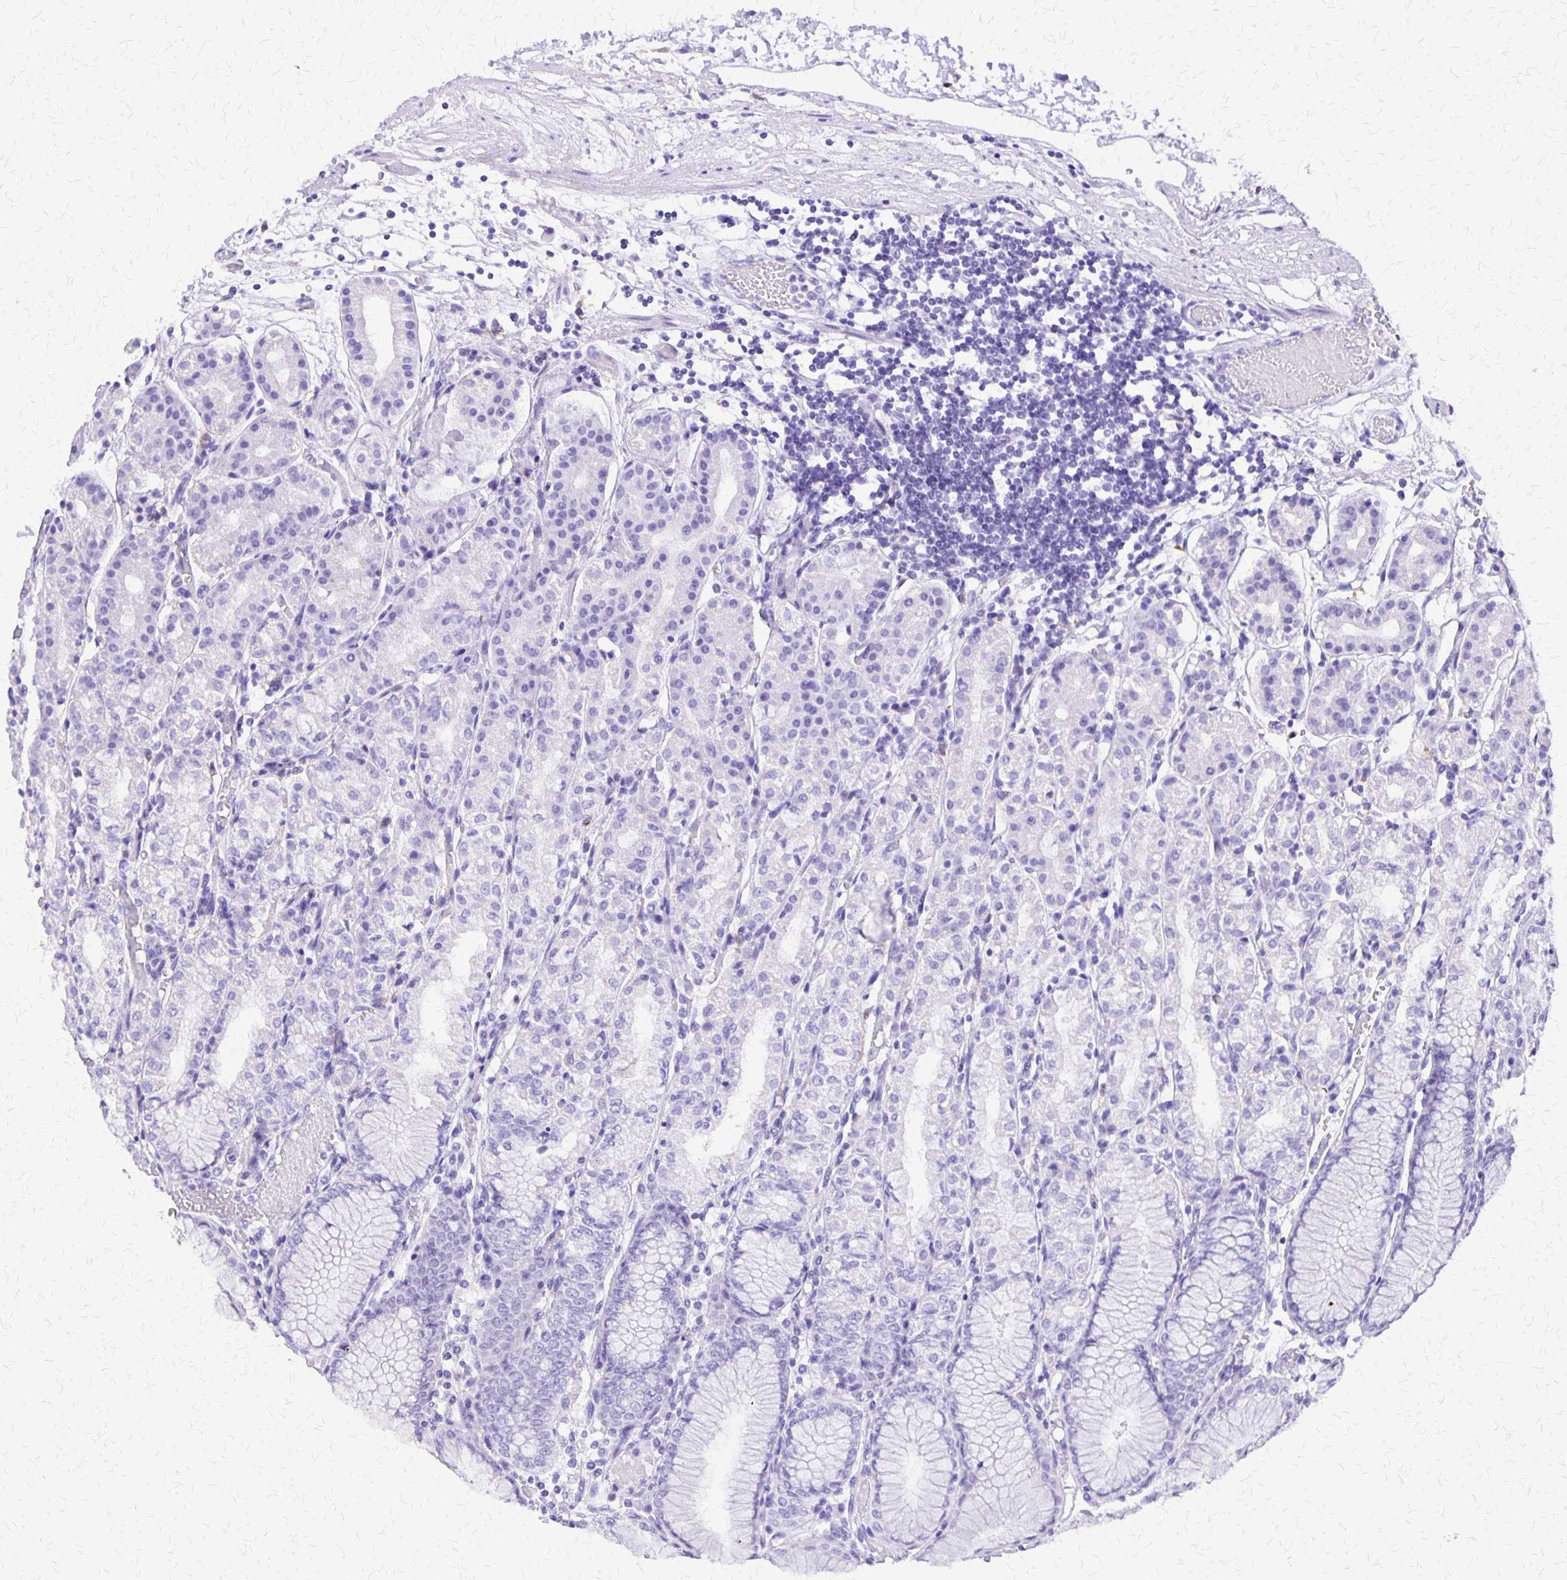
{"staining": {"intensity": "negative", "quantity": "none", "location": "none"}, "tissue": "stomach", "cell_type": "Glandular cells", "image_type": "normal", "snomed": [{"axis": "morphology", "description": "Normal tissue, NOS"}, {"axis": "topography", "description": "Stomach"}], "caption": "High magnification brightfield microscopy of benign stomach stained with DAB (3,3'-diaminobenzidine) (brown) and counterstained with hematoxylin (blue): glandular cells show no significant staining. (Brightfield microscopy of DAB immunohistochemistry (IHC) at high magnification).", "gene": "SLC13A2", "patient": {"sex": "female", "age": 57}}